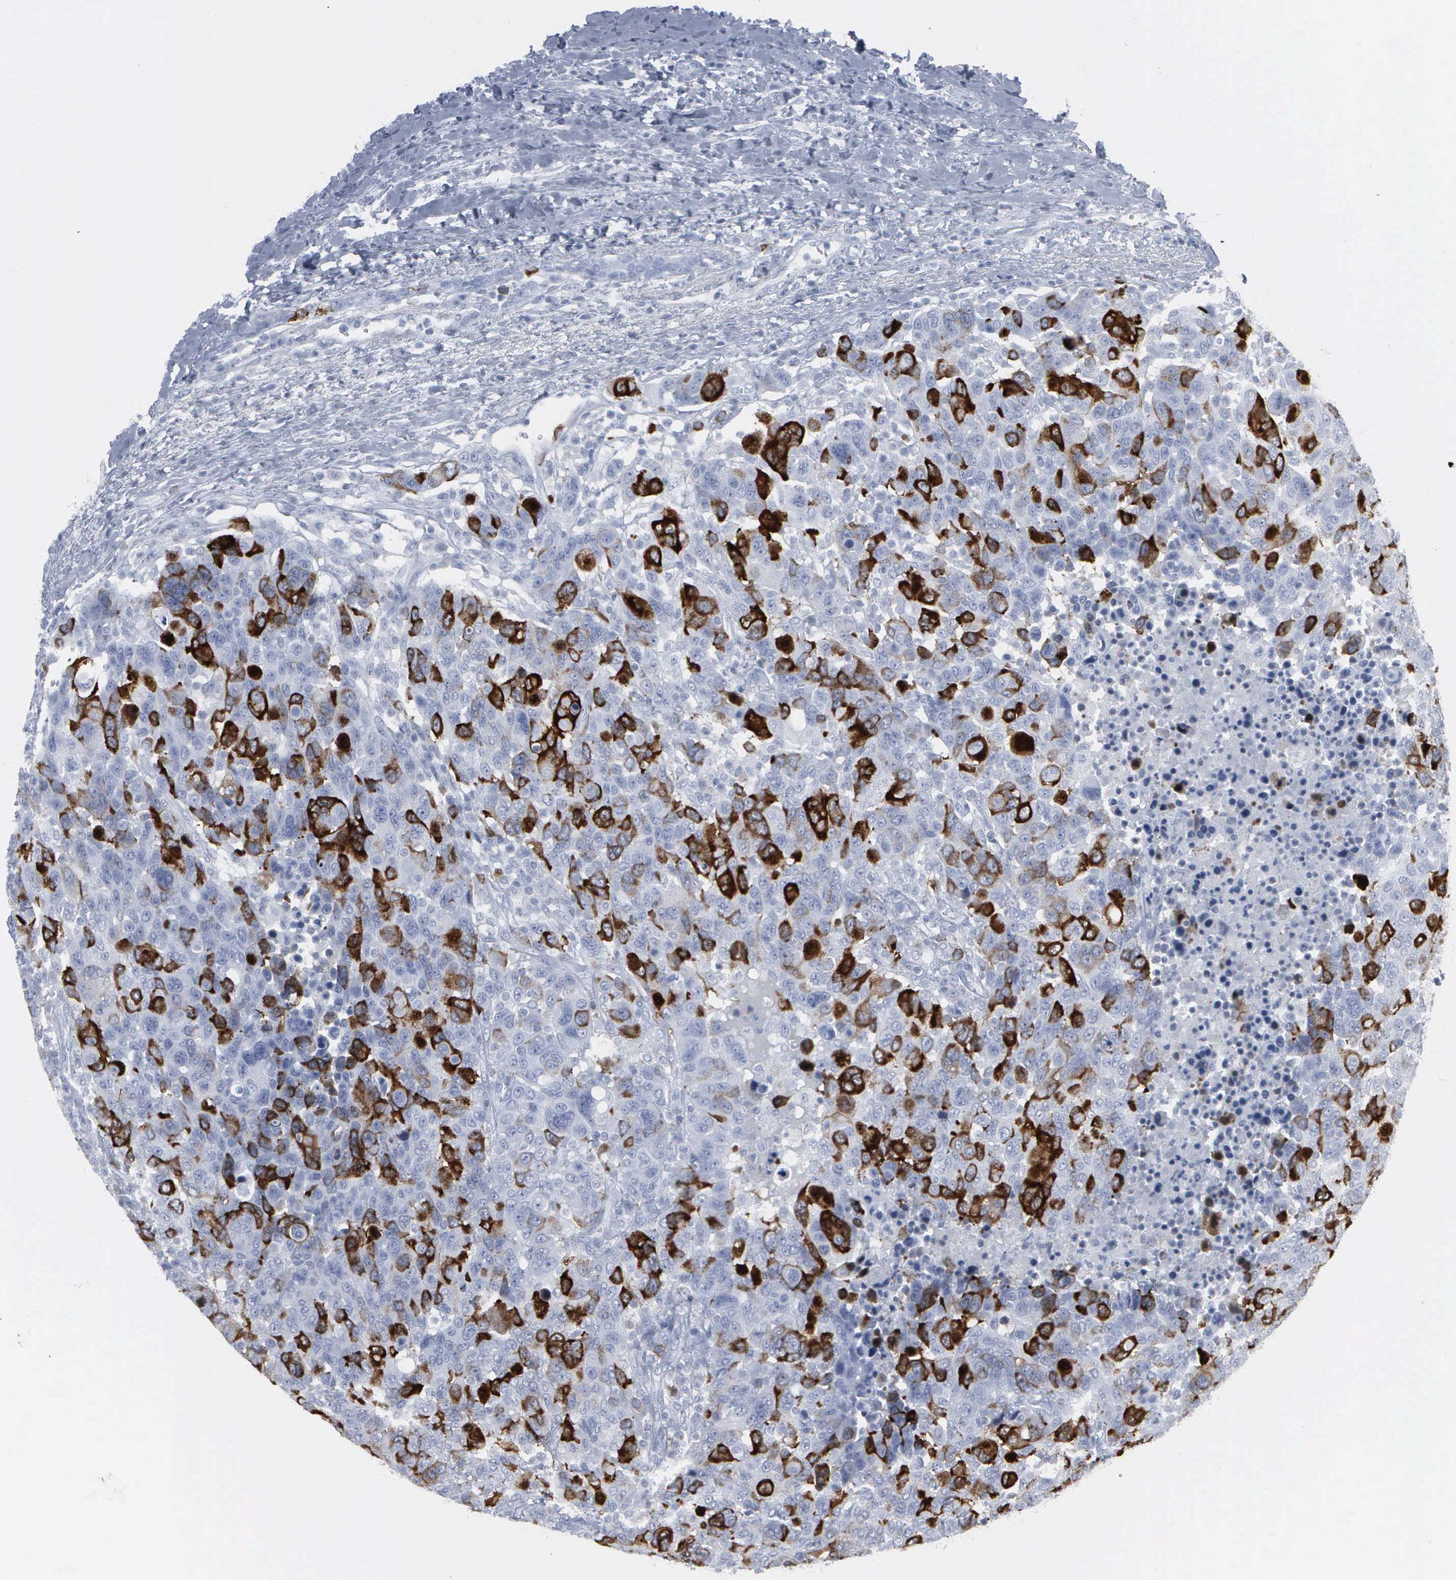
{"staining": {"intensity": "strong", "quantity": "25%-75%", "location": "cytoplasmic/membranous,nuclear"}, "tissue": "breast cancer", "cell_type": "Tumor cells", "image_type": "cancer", "snomed": [{"axis": "morphology", "description": "Duct carcinoma"}, {"axis": "topography", "description": "Breast"}], "caption": "Immunohistochemical staining of human breast infiltrating ductal carcinoma reveals strong cytoplasmic/membranous and nuclear protein expression in about 25%-75% of tumor cells. The protein of interest is stained brown, and the nuclei are stained in blue (DAB IHC with brightfield microscopy, high magnification).", "gene": "CCNB1", "patient": {"sex": "female", "age": 37}}